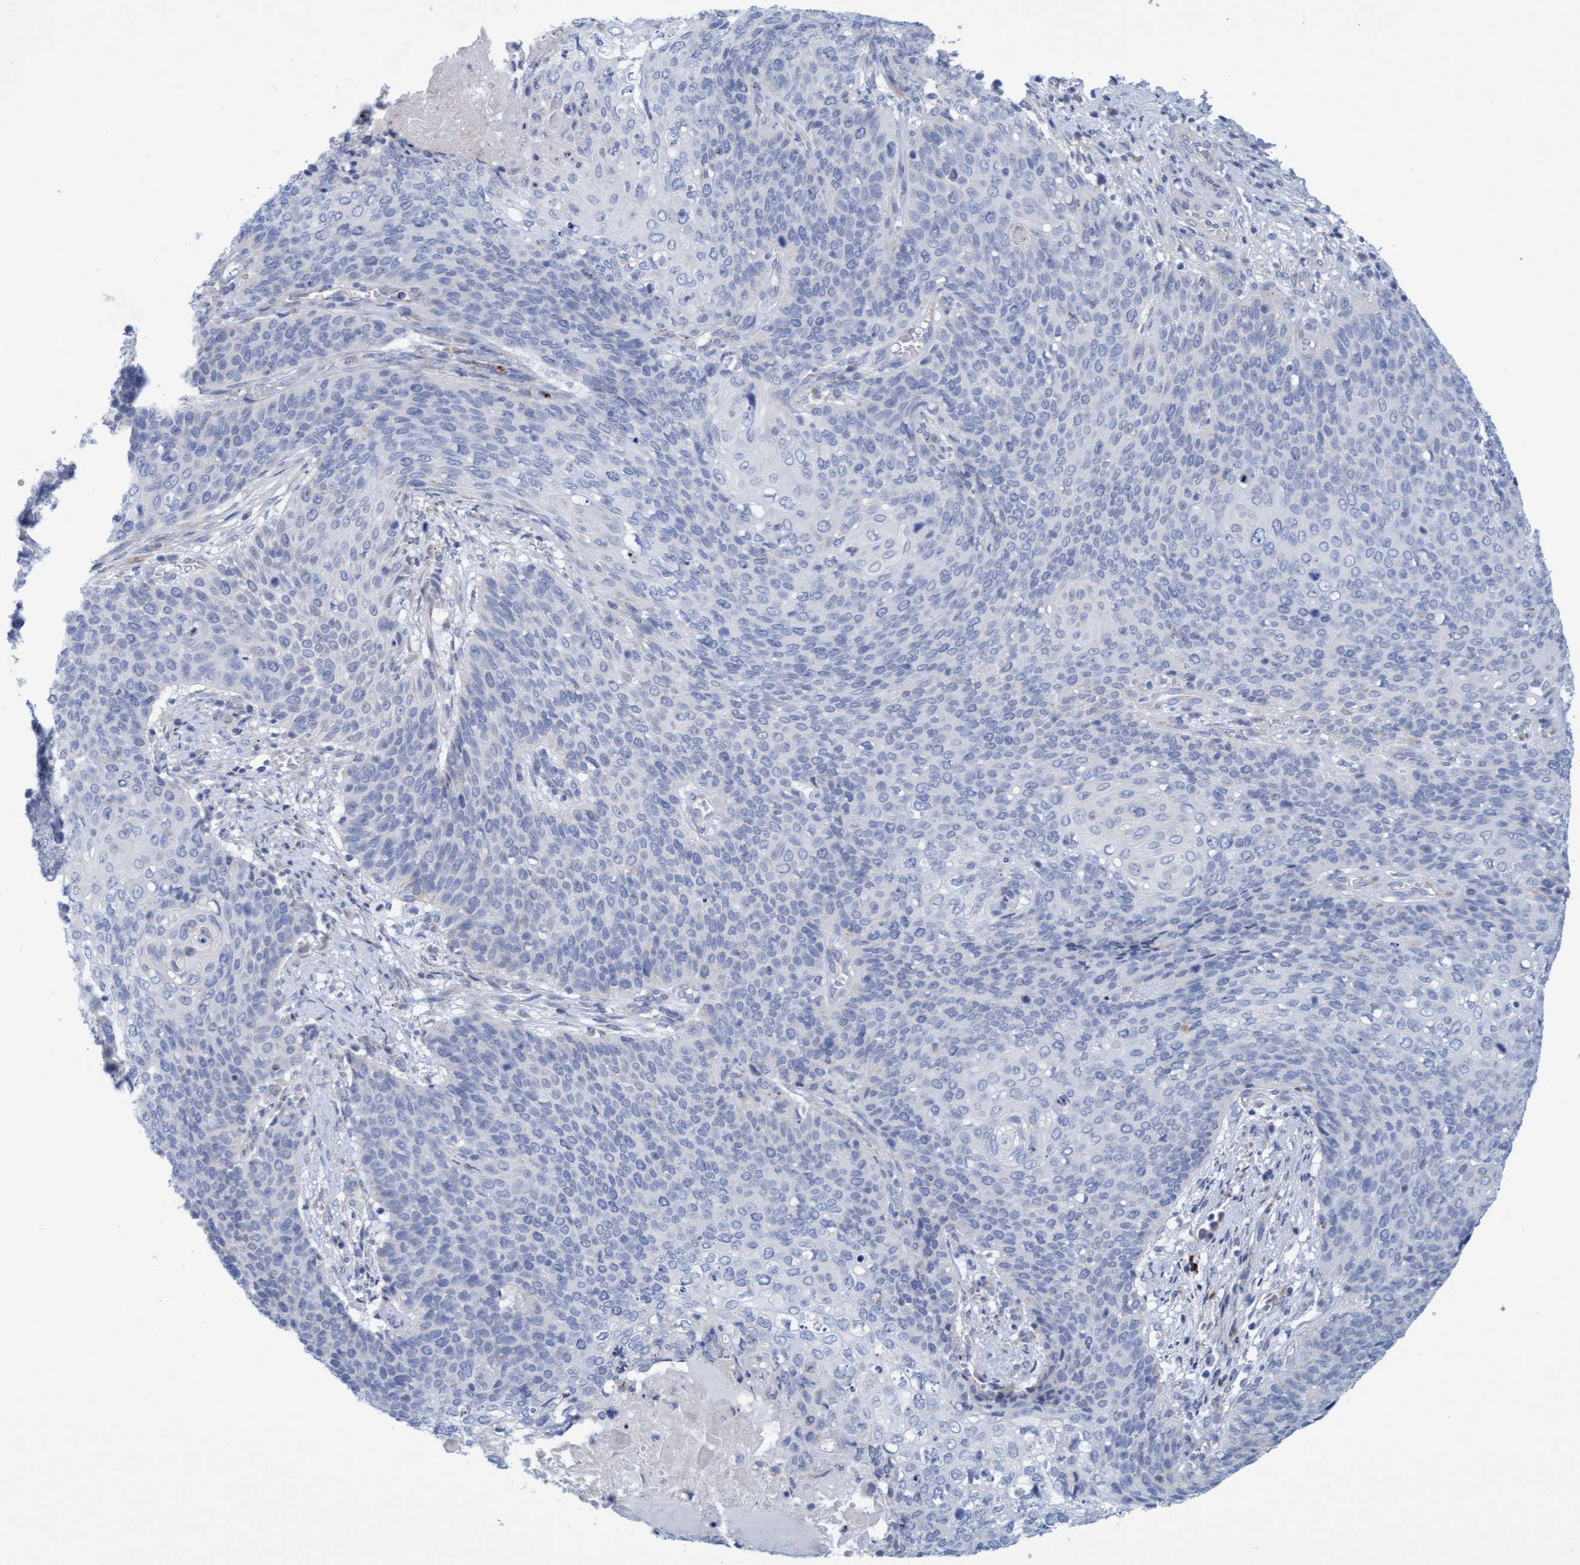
{"staining": {"intensity": "negative", "quantity": "none", "location": "none"}, "tissue": "cervical cancer", "cell_type": "Tumor cells", "image_type": "cancer", "snomed": [{"axis": "morphology", "description": "Squamous cell carcinoma, NOS"}, {"axis": "topography", "description": "Cervix"}], "caption": "Immunohistochemistry (IHC) of human cervical cancer (squamous cell carcinoma) exhibits no expression in tumor cells.", "gene": "SGSH", "patient": {"sex": "female", "age": 39}}